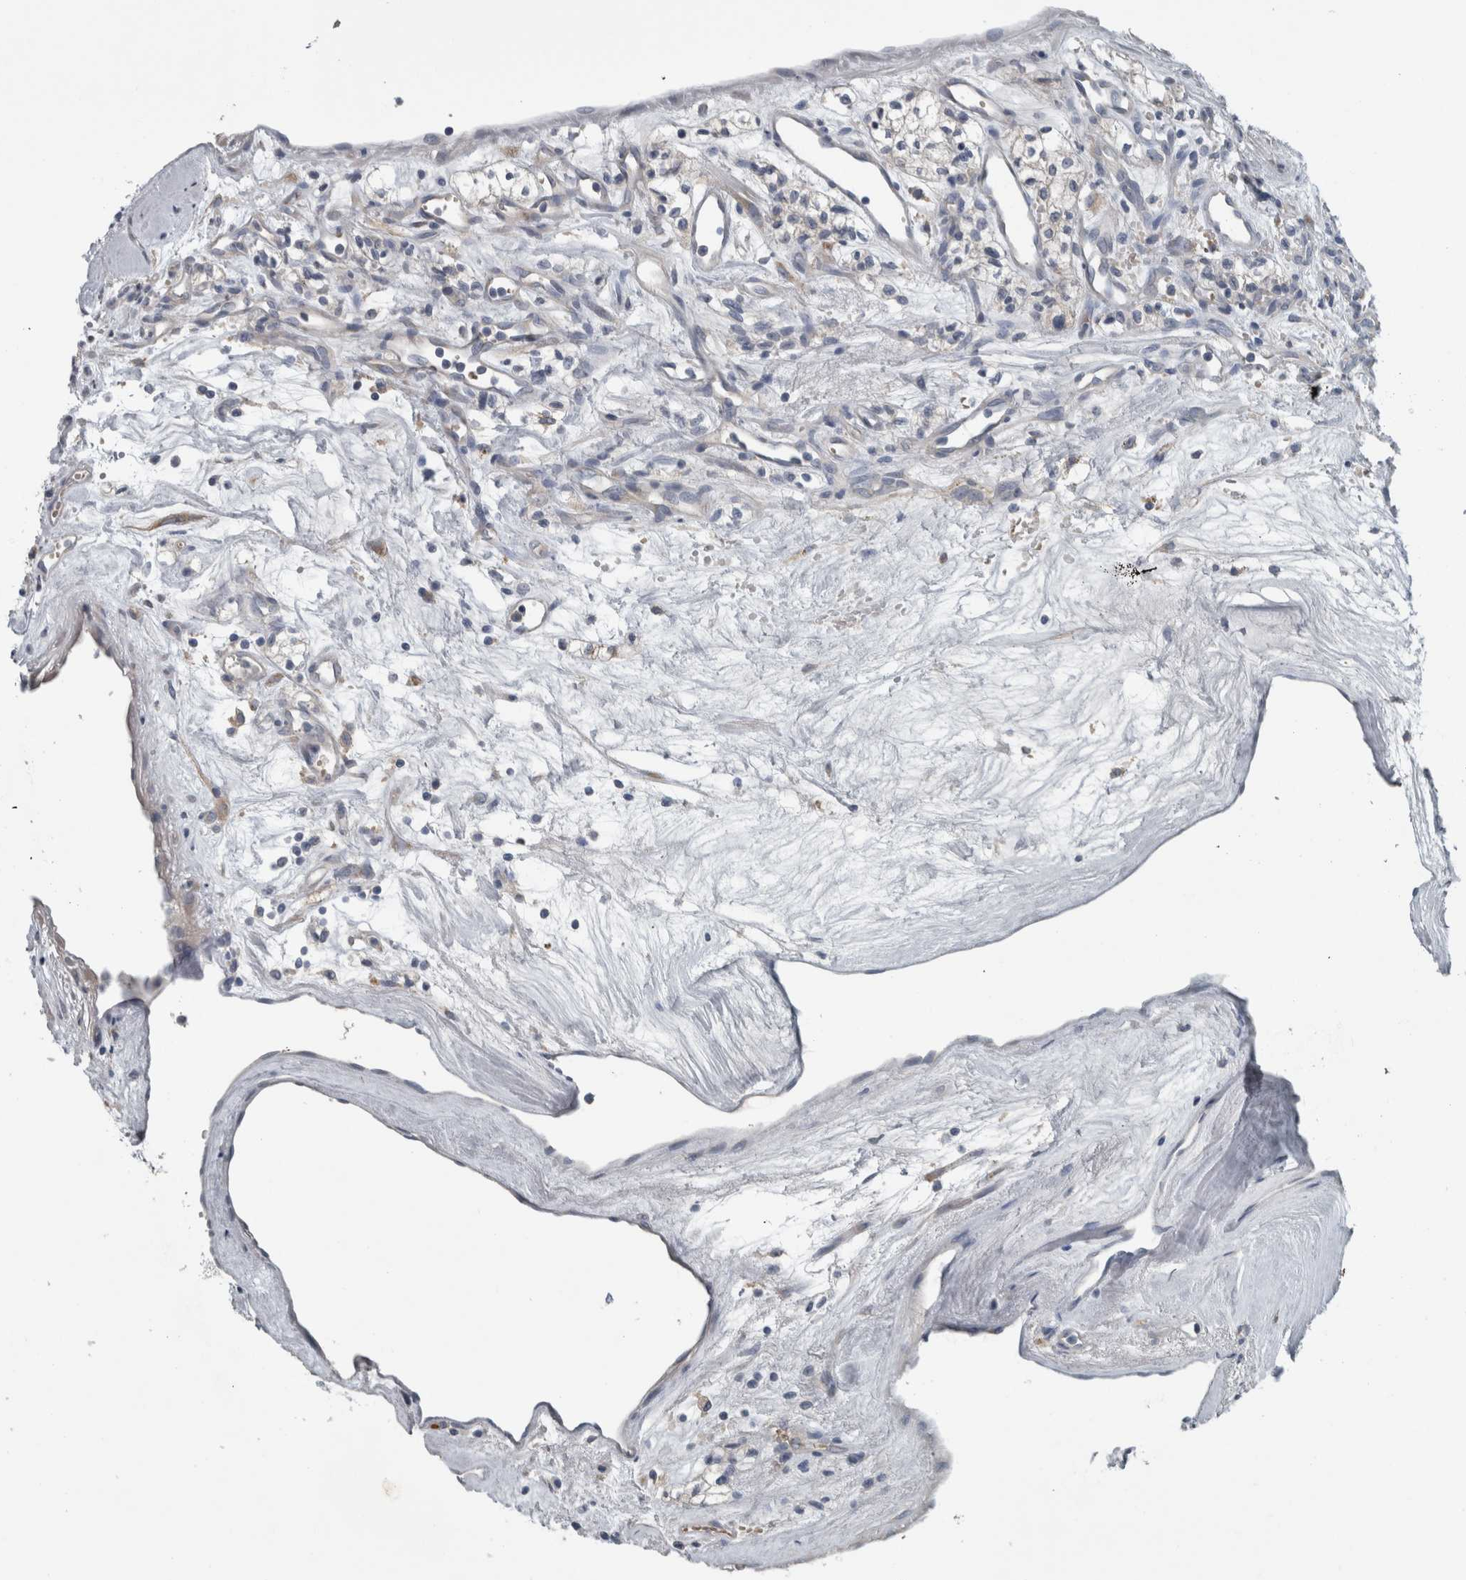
{"staining": {"intensity": "negative", "quantity": "none", "location": "none"}, "tissue": "renal cancer", "cell_type": "Tumor cells", "image_type": "cancer", "snomed": [{"axis": "morphology", "description": "Adenocarcinoma, NOS"}, {"axis": "topography", "description": "Kidney"}], "caption": "Tumor cells show no significant staining in renal cancer (adenocarcinoma).", "gene": "SH3GL2", "patient": {"sex": "male", "age": 59}}